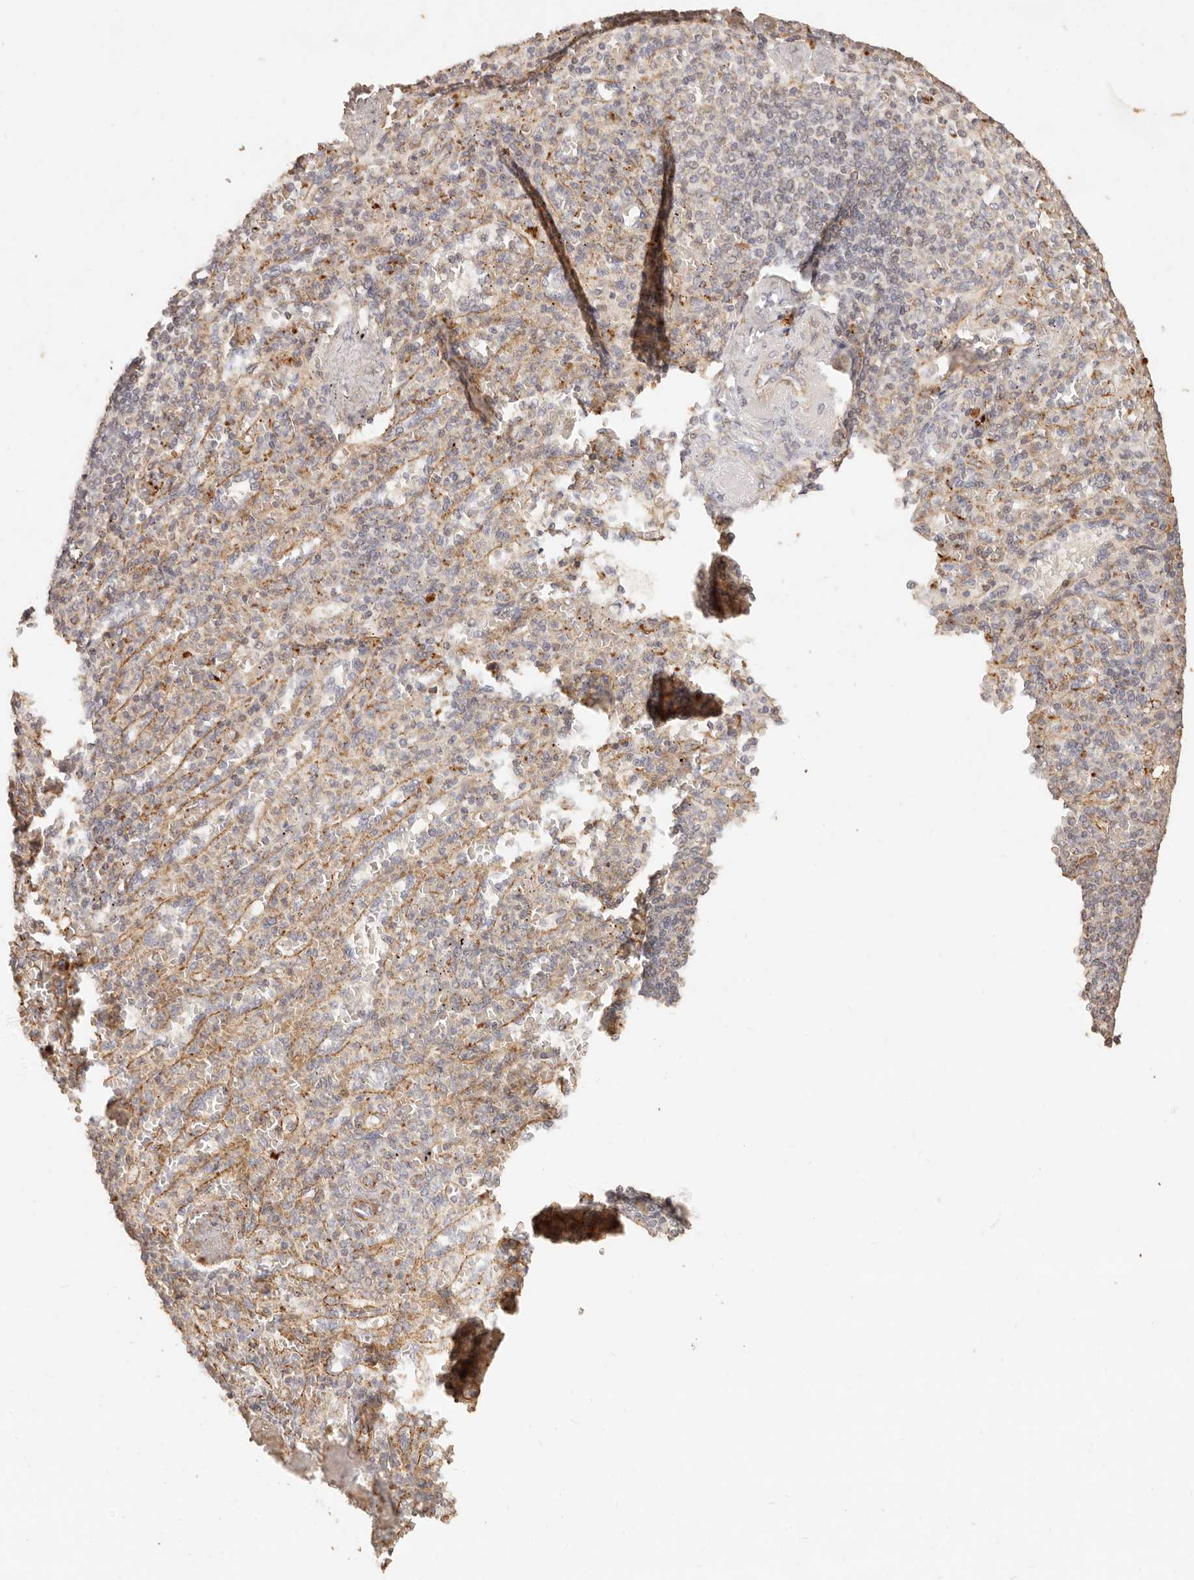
{"staining": {"intensity": "negative", "quantity": "none", "location": "none"}, "tissue": "spleen", "cell_type": "Cells in red pulp", "image_type": "normal", "snomed": [{"axis": "morphology", "description": "Normal tissue, NOS"}, {"axis": "topography", "description": "Spleen"}], "caption": "The immunohistochemistry (IHC) histopathology image has no significant staining in cells in red pulp of spleen.", "gene": "PTPN22", "patient": {"sex": "female", "age": 74}}